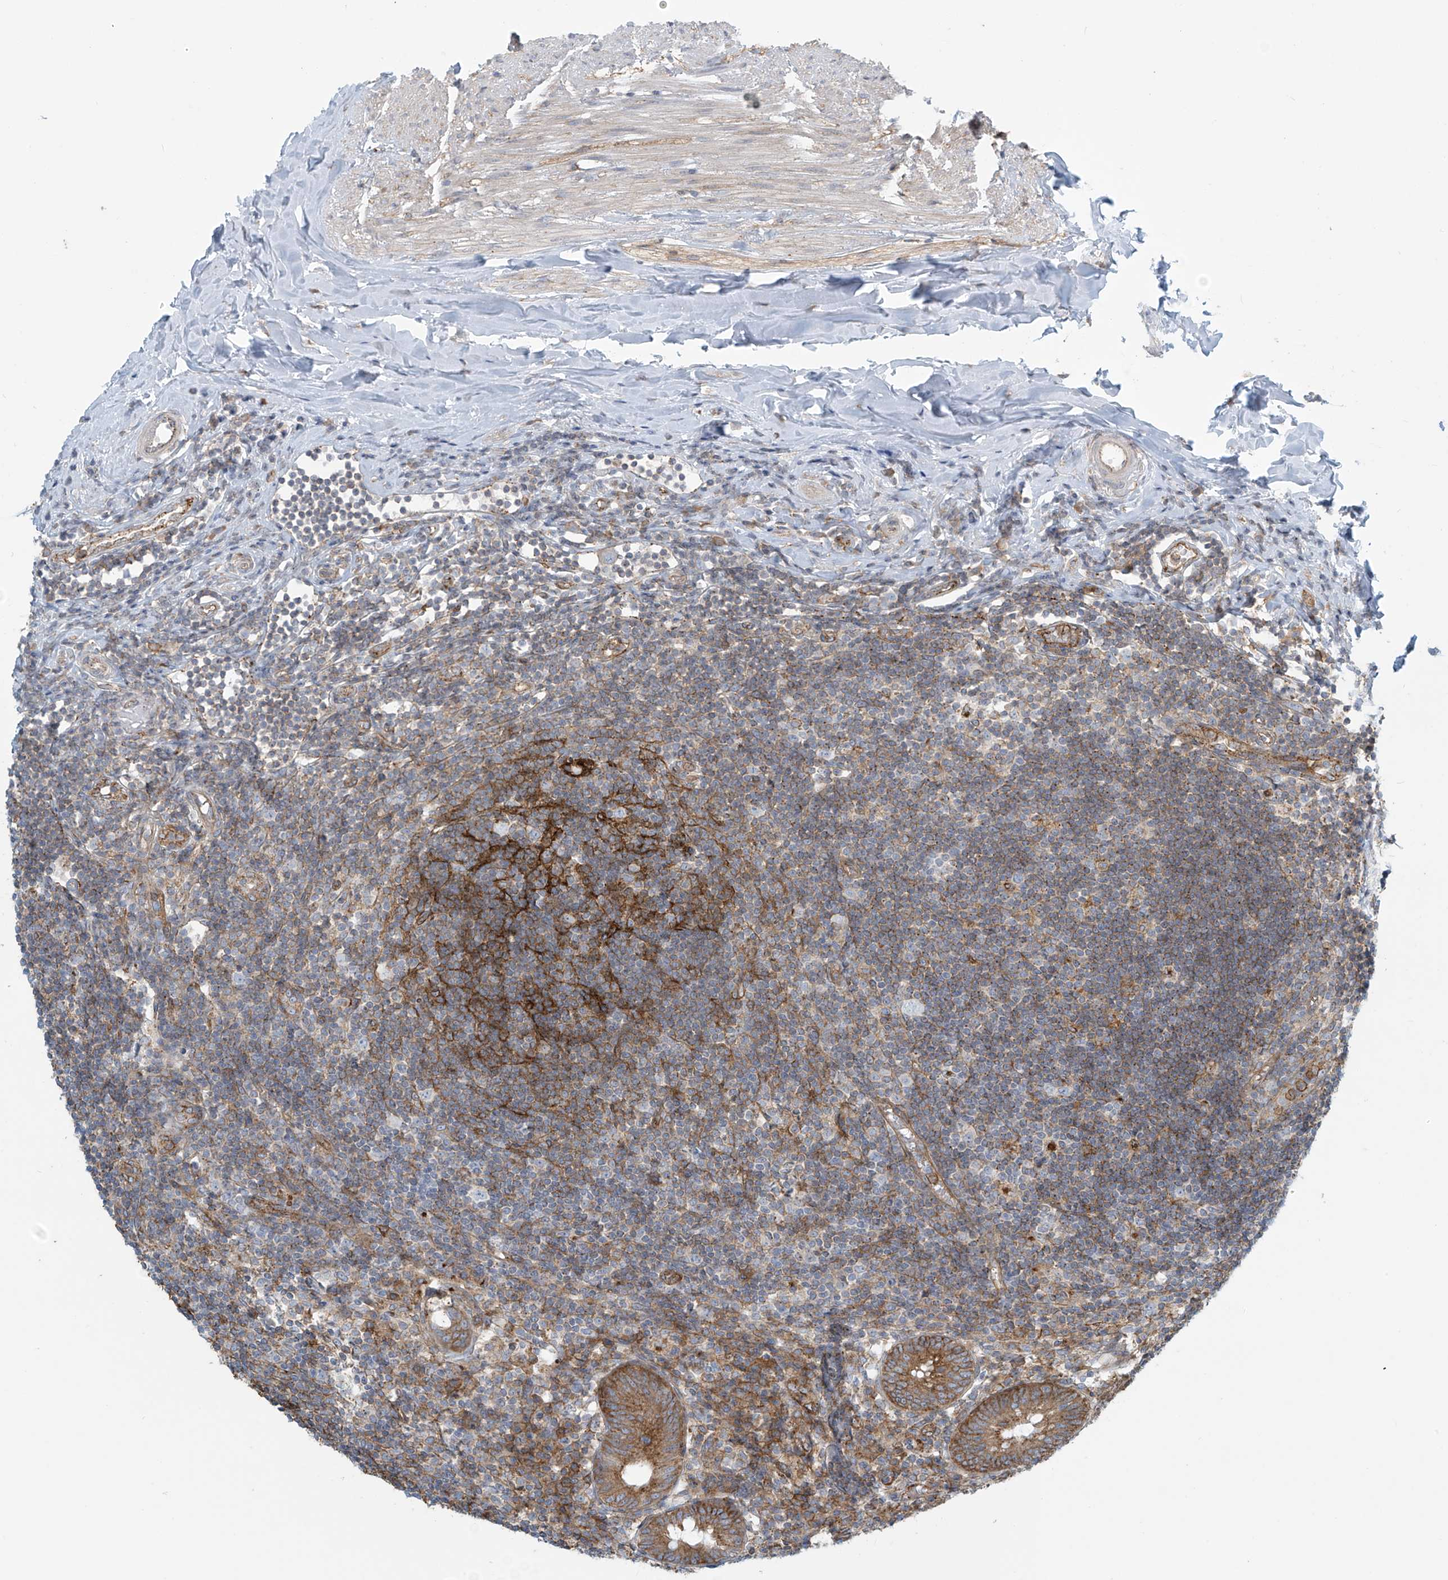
{"staining": {"intensity": "moderate", "quantity": ">75%", "location": "cytoplasmic/membranous"}, "tissue": "appendix", "cell_type": "Glandular cells", "image_type": "normal", "snomed": [{"axis": "morphology", "description": "Normal tissue, NOS"}, {"axis": "topography", "description": "Appendix"}], "caption": "Glandular cells demonstrate medium levels of moderate cytoplasmic/membranous positivity in approximately >75% of cells in benign human appendix.", "gene": "LZTS3", "patient": {"sex": "female", "age": 54}}